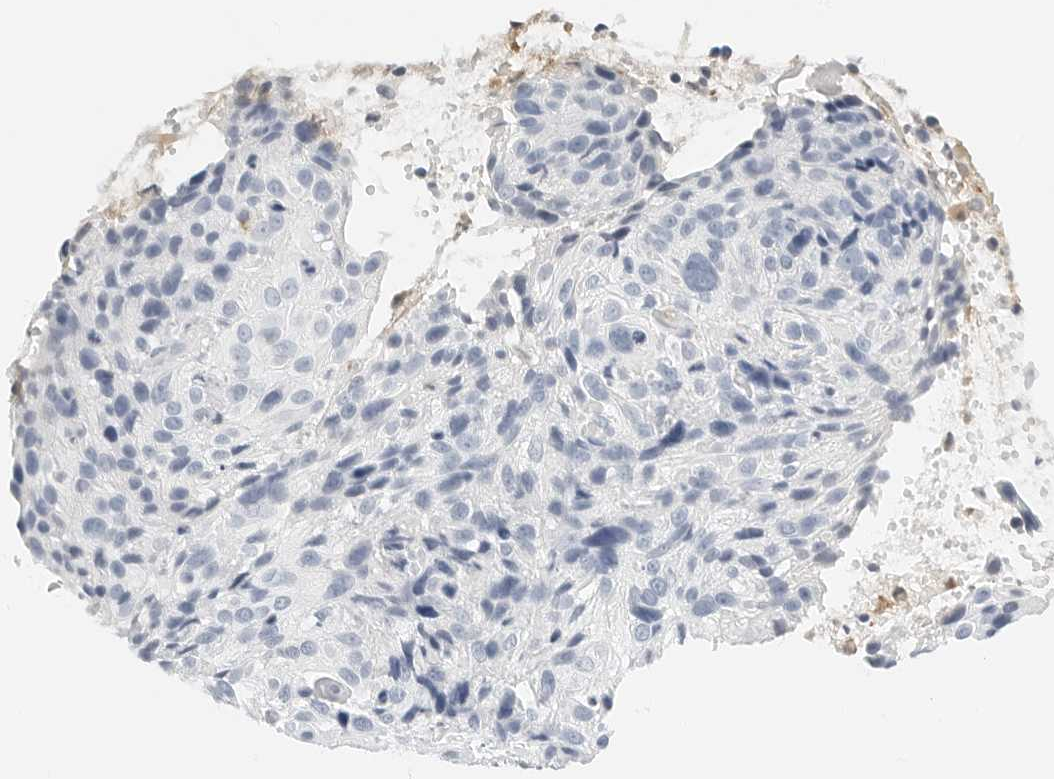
{"staining": {"intensity": "negative", "quantity": "none", "location": "none"}, "tissue": "cervical cancer", "cell_type": "Tumor cells", "image_type": "cancer", "snomed": [{"axis": "morphology", "description": "Squamous cell carcinoma, NOS"}, {"axis": "topography", "description": "Cervix"}], "caption": "Squamous cell carcinoma (cervical) stained for a protein using immunohistochemistry shows no staining tumor cells.", "gene": "PKDCC", "patient": {"sex": "female", "age": 74}}